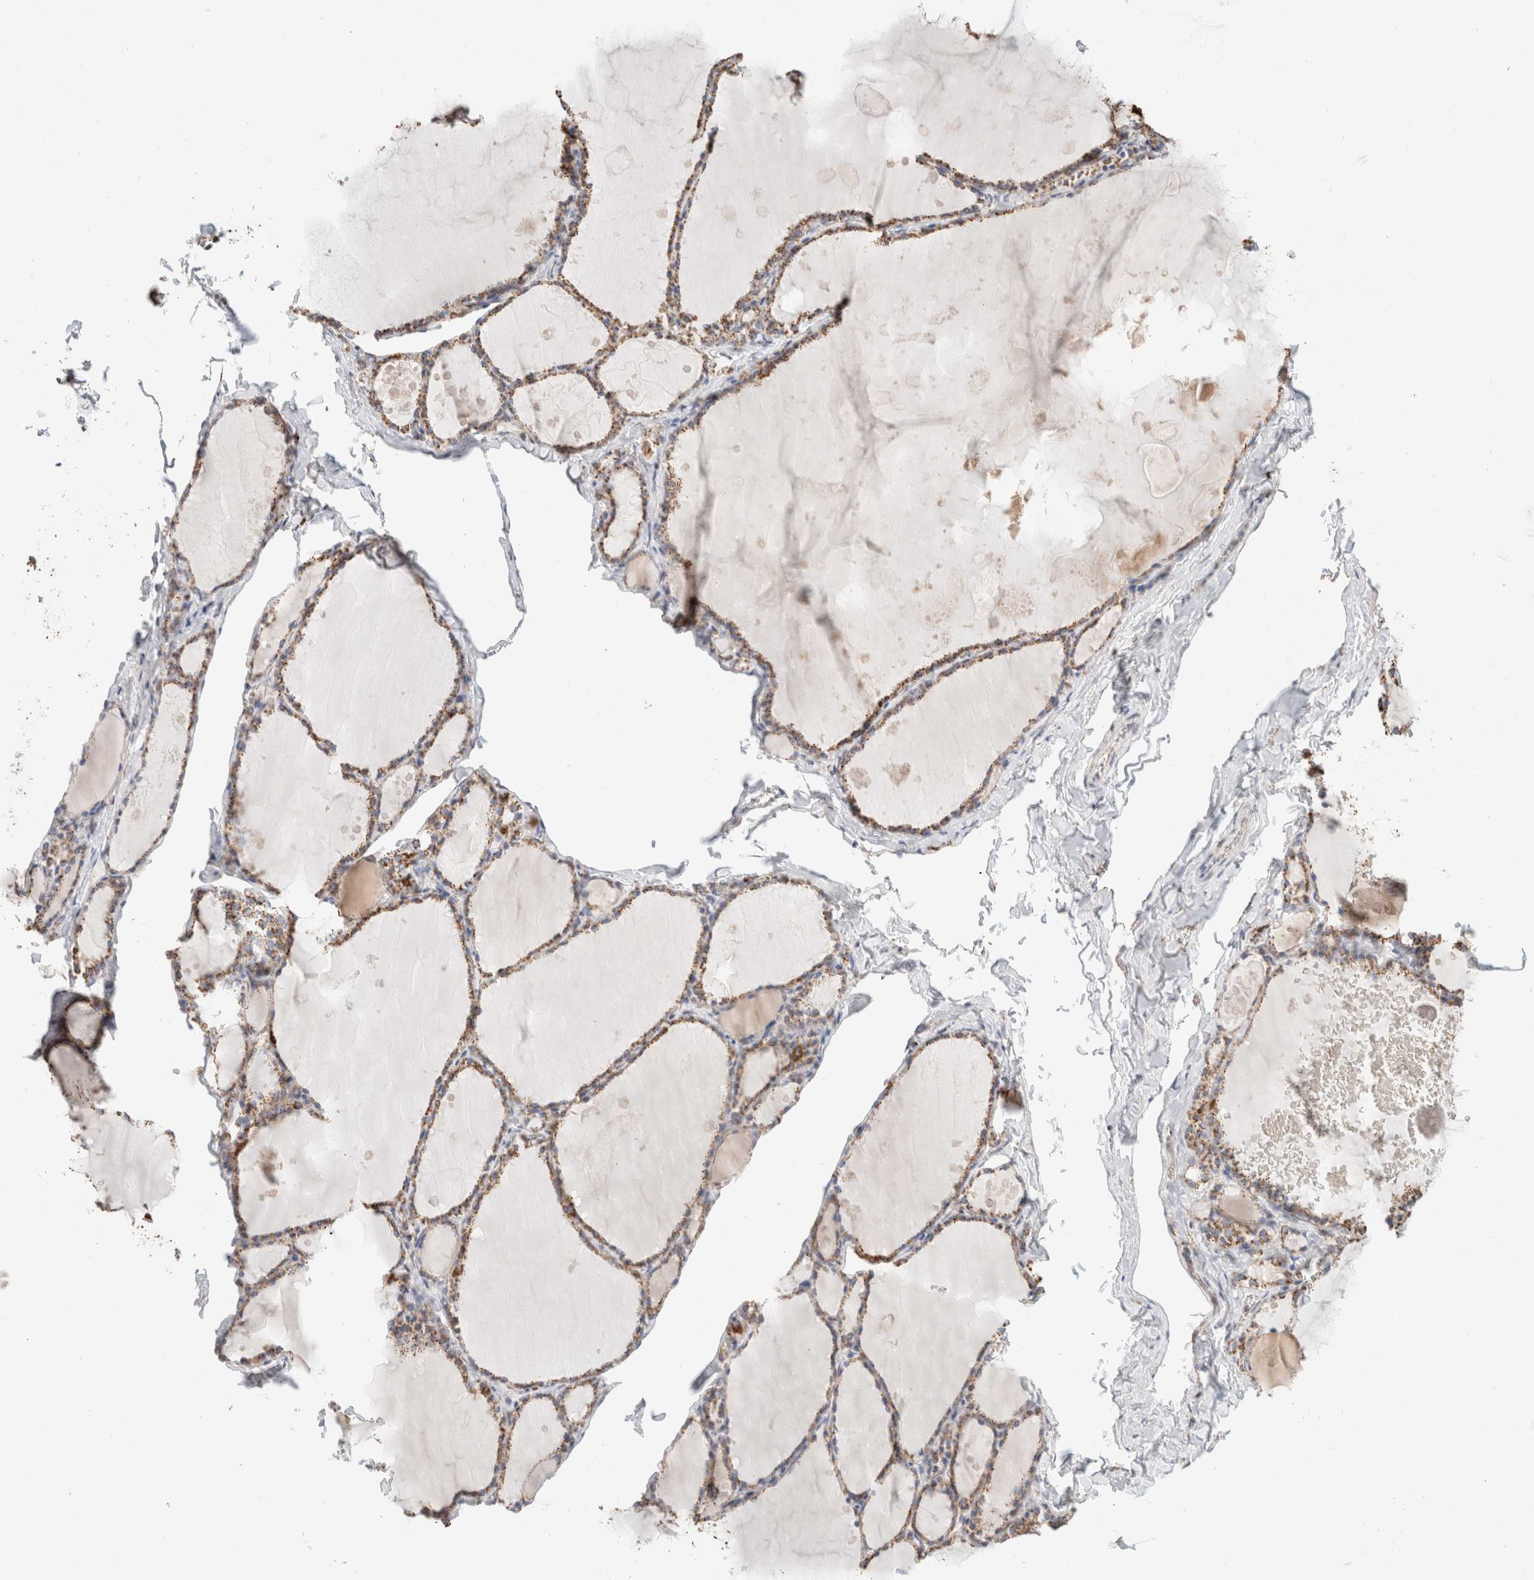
{"staining": {"intensity": "moderate", "quantity": ">75%", "location": "cytoplasmic/membranous"}, "tissue": "thyroid gland", "cell_type": "Glandular cells", "image_type": "normal", "snomed": [{"axis": "morphology", "description": "Normal tissue, NOS"}, {"axis": "topography", "description": "Thyroid gland"}], "caption": "High-power microscopy captured an IHC image of normal thyroid gland, revealing moderate cytoplasmic/membranous staining in about >75% of glandular cells. (IHC, brightfield microscopy, high magnification).", "gene": "C1QBP", "patient": {"sex": "male", "age": 56}}